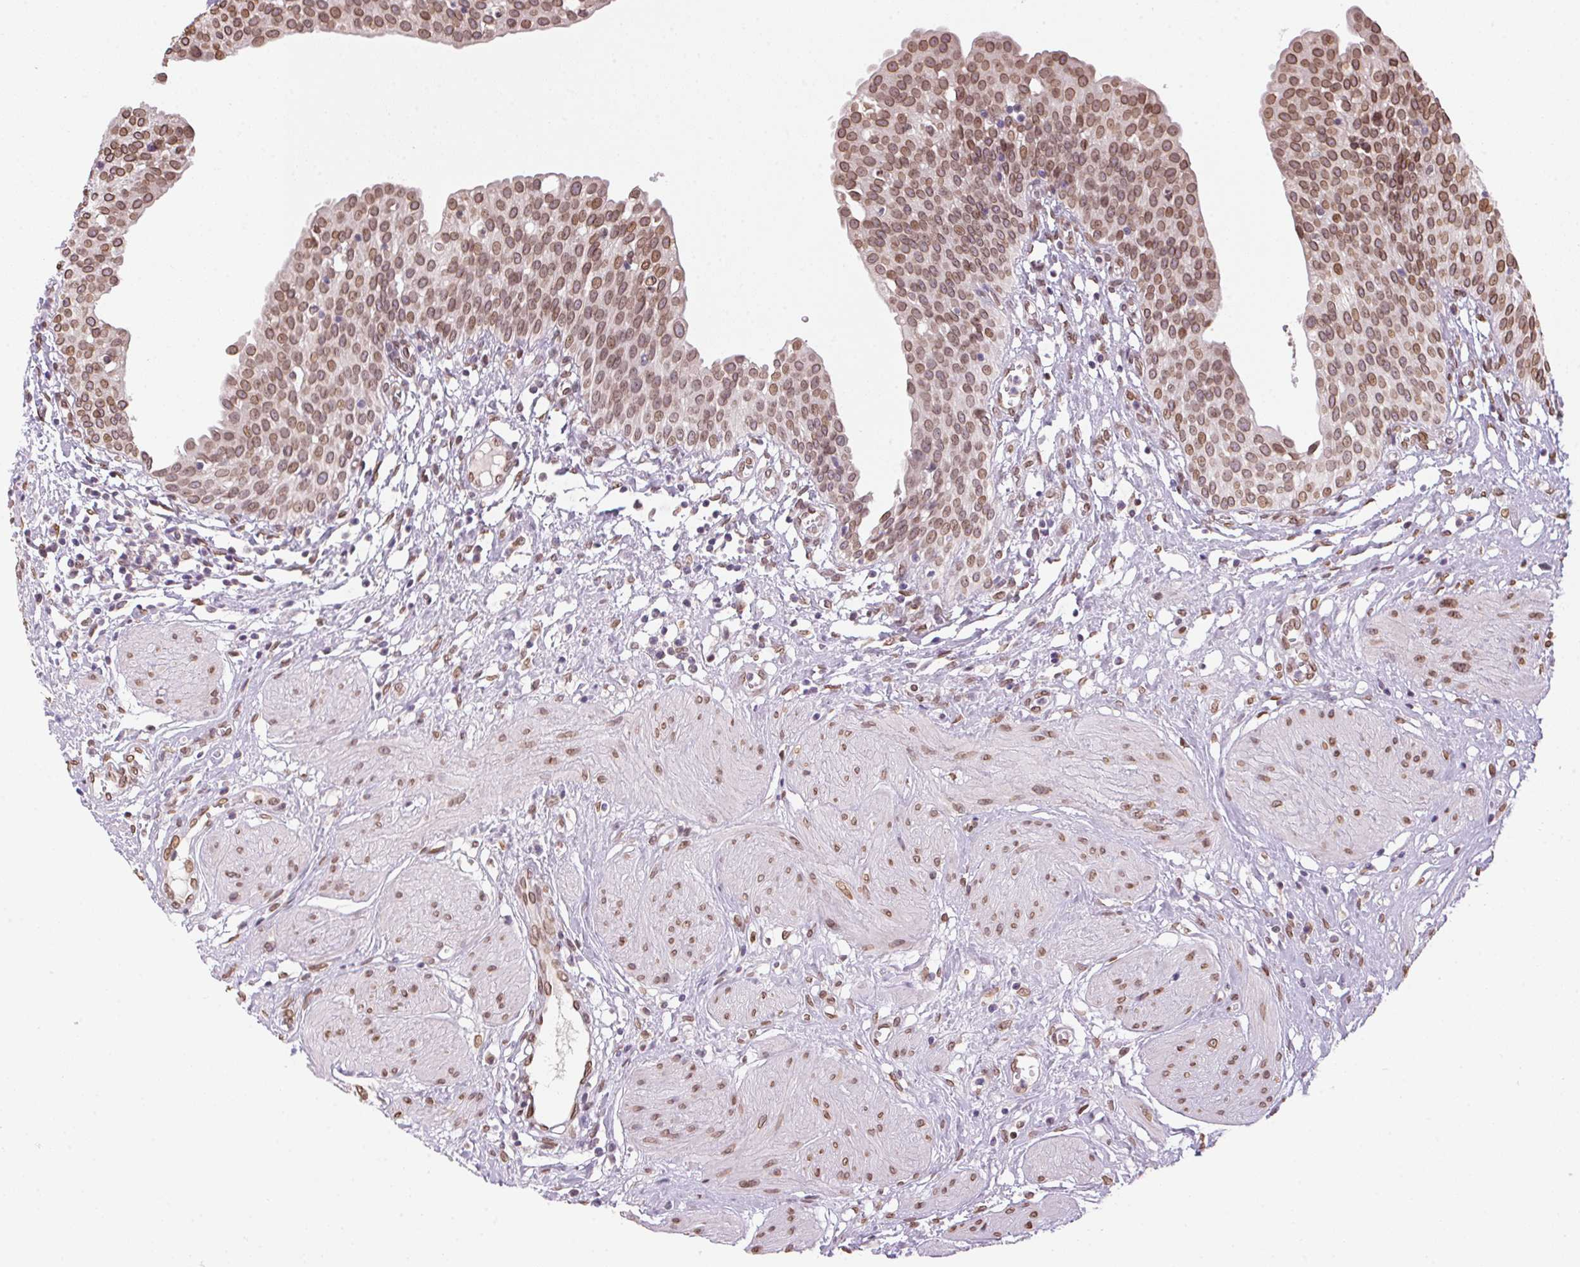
{"staining": {"intensity": "moderate", "quantity": ">75%", "location": "cytoplasmic/membranous,nuclear"}, "tissue": "urinary bladder", "cell_type": "Urothelial cells", "image_type": "normal", "snomed": [{"axis": "morphology", "description": "Normal tissue, NOS"}, {"axis": "topography", "description": "Urinary bladder"}], "caption": "The image exhibits a brown stain indicating the presence of a protein in the cytoplasmic/membranous,nuclear of urothelial cells in urinary bladder. (brown staining indicates protein expression, while blue staining denotes nuclei).", "gene": "TMEM175", "patient": {"sex": "male", "age": 55}}